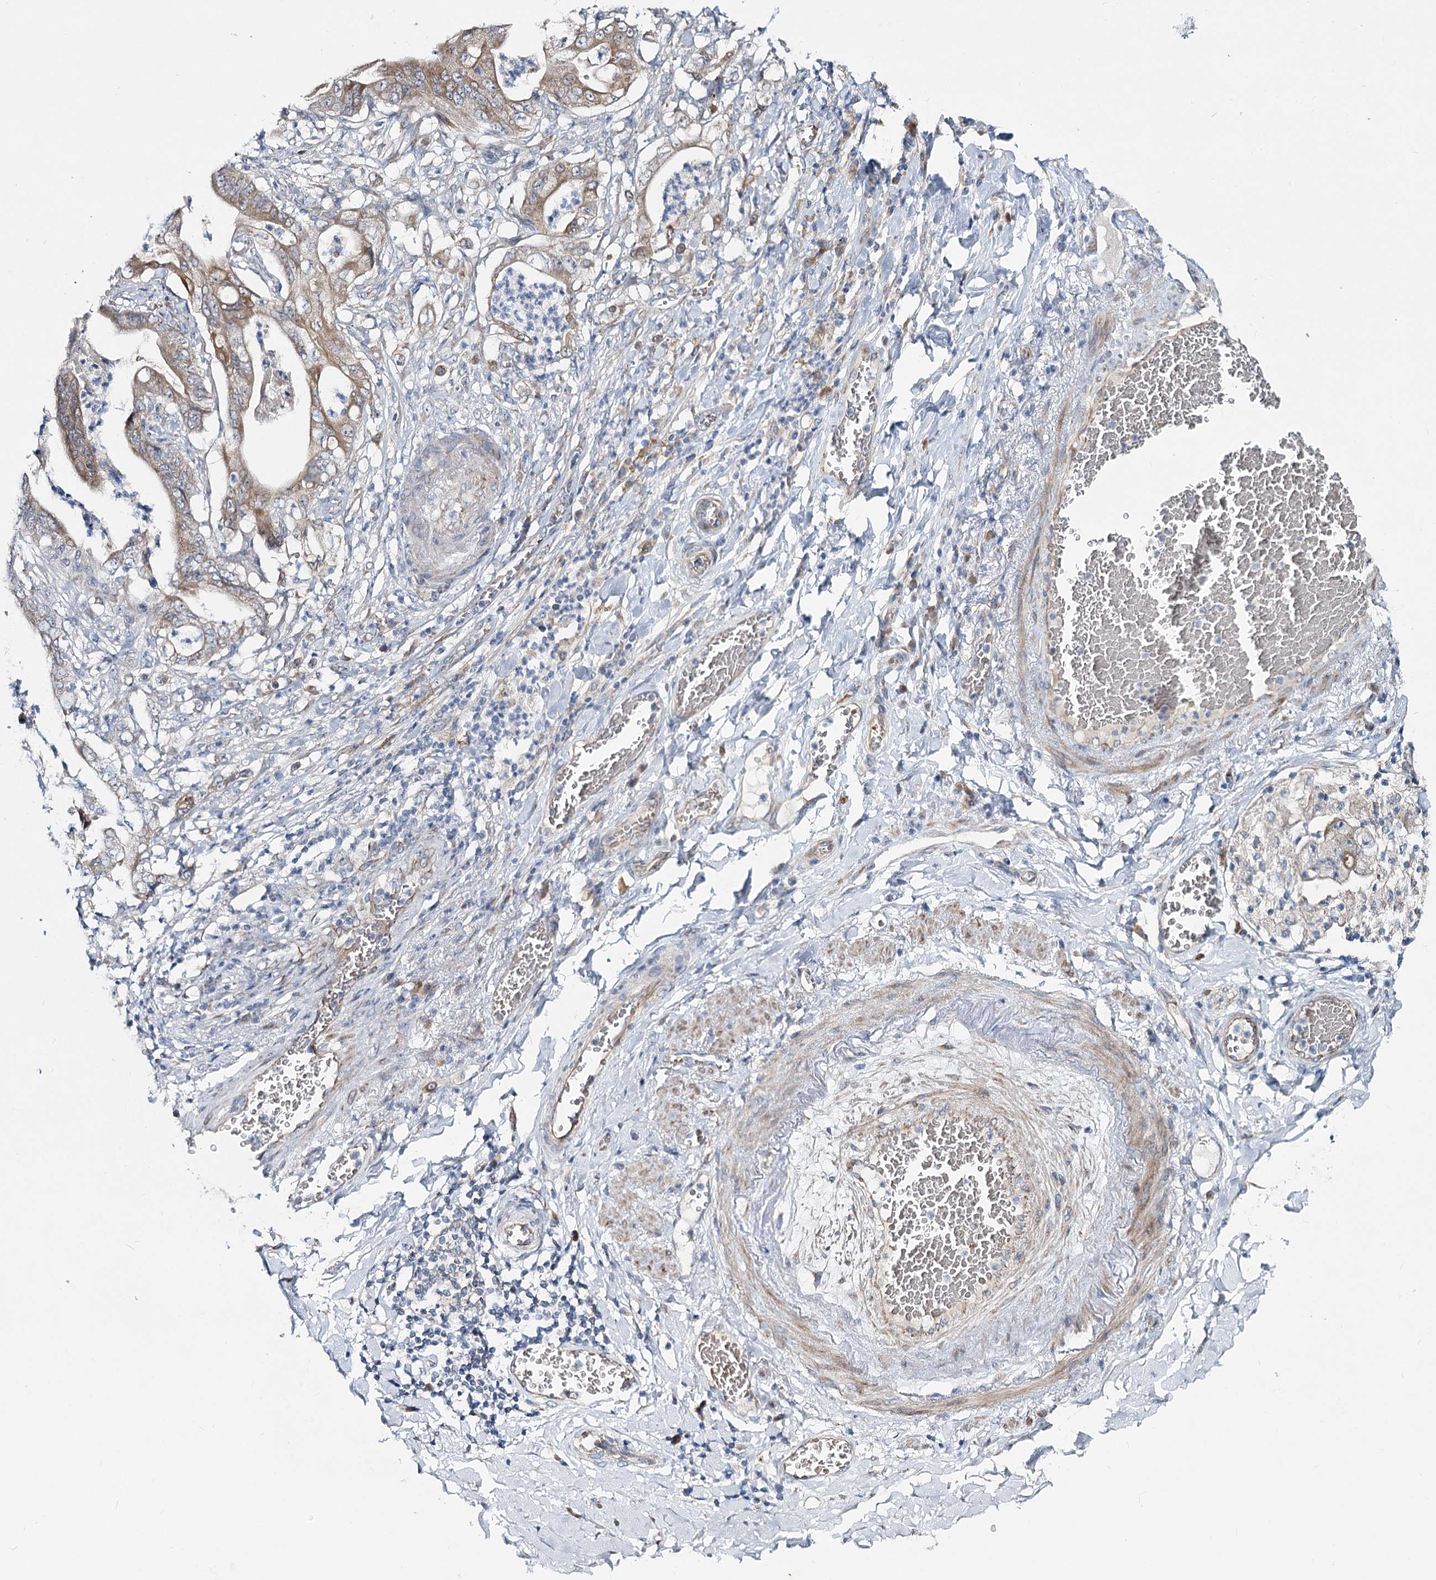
{"staining": {"intensity": "weak", "quantity": ">75%", "location": "cytoplasmic/membranous"}, "tissue": "stomach cancer", "cell_type": "Tumor cells", "image_type": "cancer", "snomed": [{"axis": "morphology", "description": "Adenocarcinoma, NOS"}, {"axis": "topography", "description": "Stomach"}], "caption": "Brown immunohistochemical staining in human stomach cancer (adenocarcinoma) reveals weak cytoplasmic/membranous expression in approximately >75% of tumor cells.", "gene": "CIB4", "patient": {"sex": "female", "age": 73}}